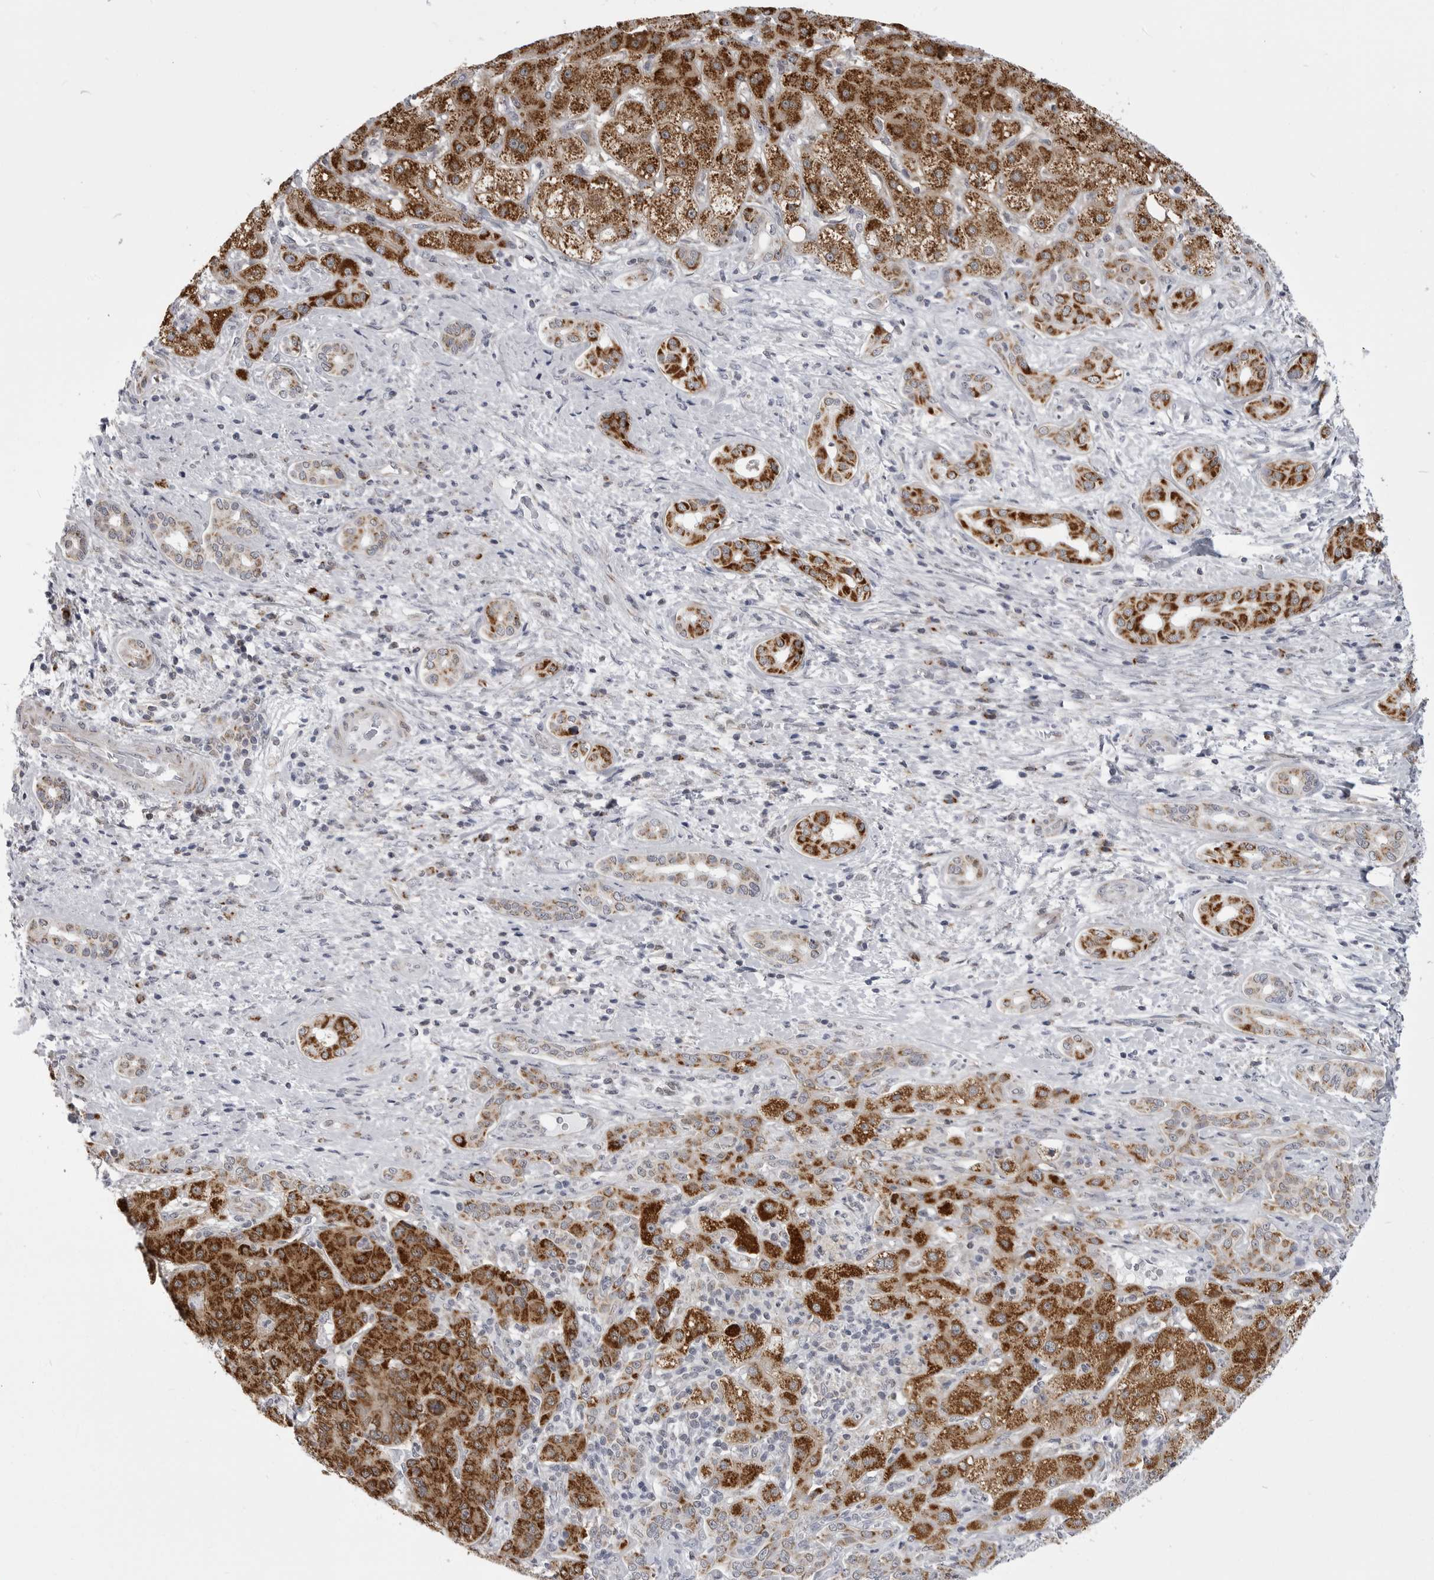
{"staining": {"intensity": "strong", "quantity": ">75%", "location": "cytoplasmic/membranous"}, "tissue": "liver cancer", "cell_type": "Tumor cells", "image_type": "cancer", "snomed": [{"axis": "morphology", "description": "Carcinoma, Hepatocellular, NOS"}, {"axis": "topography", "description": "Liver"}], "caption": "Immunohistochemical staining of liver cancer (hepatocellular carcinoma) reveals strong cytoplasmic/membranous protein positivity in about >75% of tumor cells. (Stains: DAB (3,3'-diaminobenzidine) in brown, nuclei in blue, Microscopy: brightfield microscopy at high magnification).", "gene": "FH", "patient": {"sex": "male", "age": 65}}